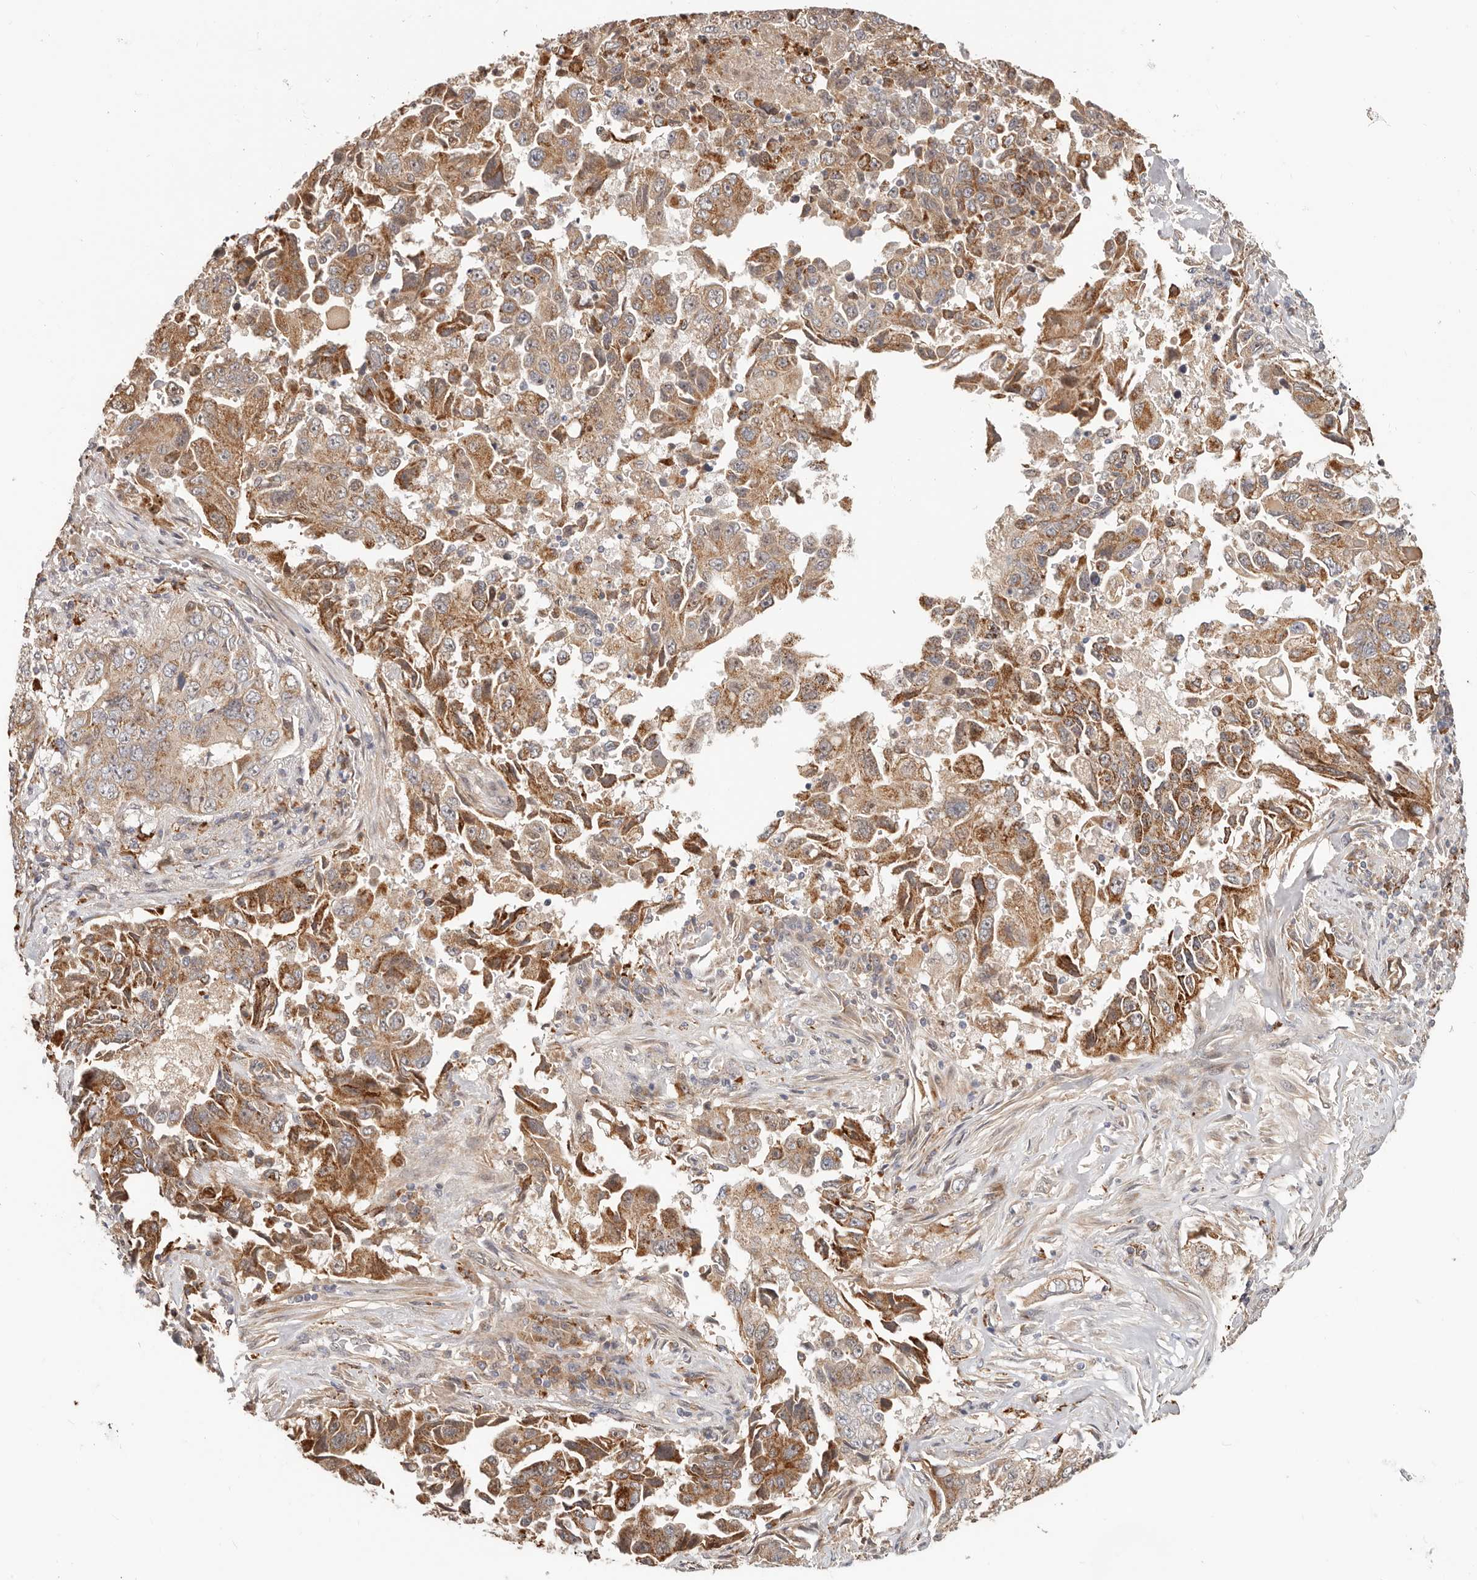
{"staining": {"intensity": "moderate", "quantity": ">75%", "location": "cytoplasmic/membranous"}, "tissue": "lung cancer", "cell_type": "Tumor cells", "image_type": "cancer", "snomed": [{"axis": "morphology", "description": "Adenocarcinoma, NOS"}, {"axis": "topography", "description": "Lung"}], "caption": "The image displays a brown stain indicating the presence of a protein in the cytoplasmic/membranous of tumor cells in lung adenocarcinoma.", "gene": "ZRANB1", "patient": {"sex": "female", "age": 51}}